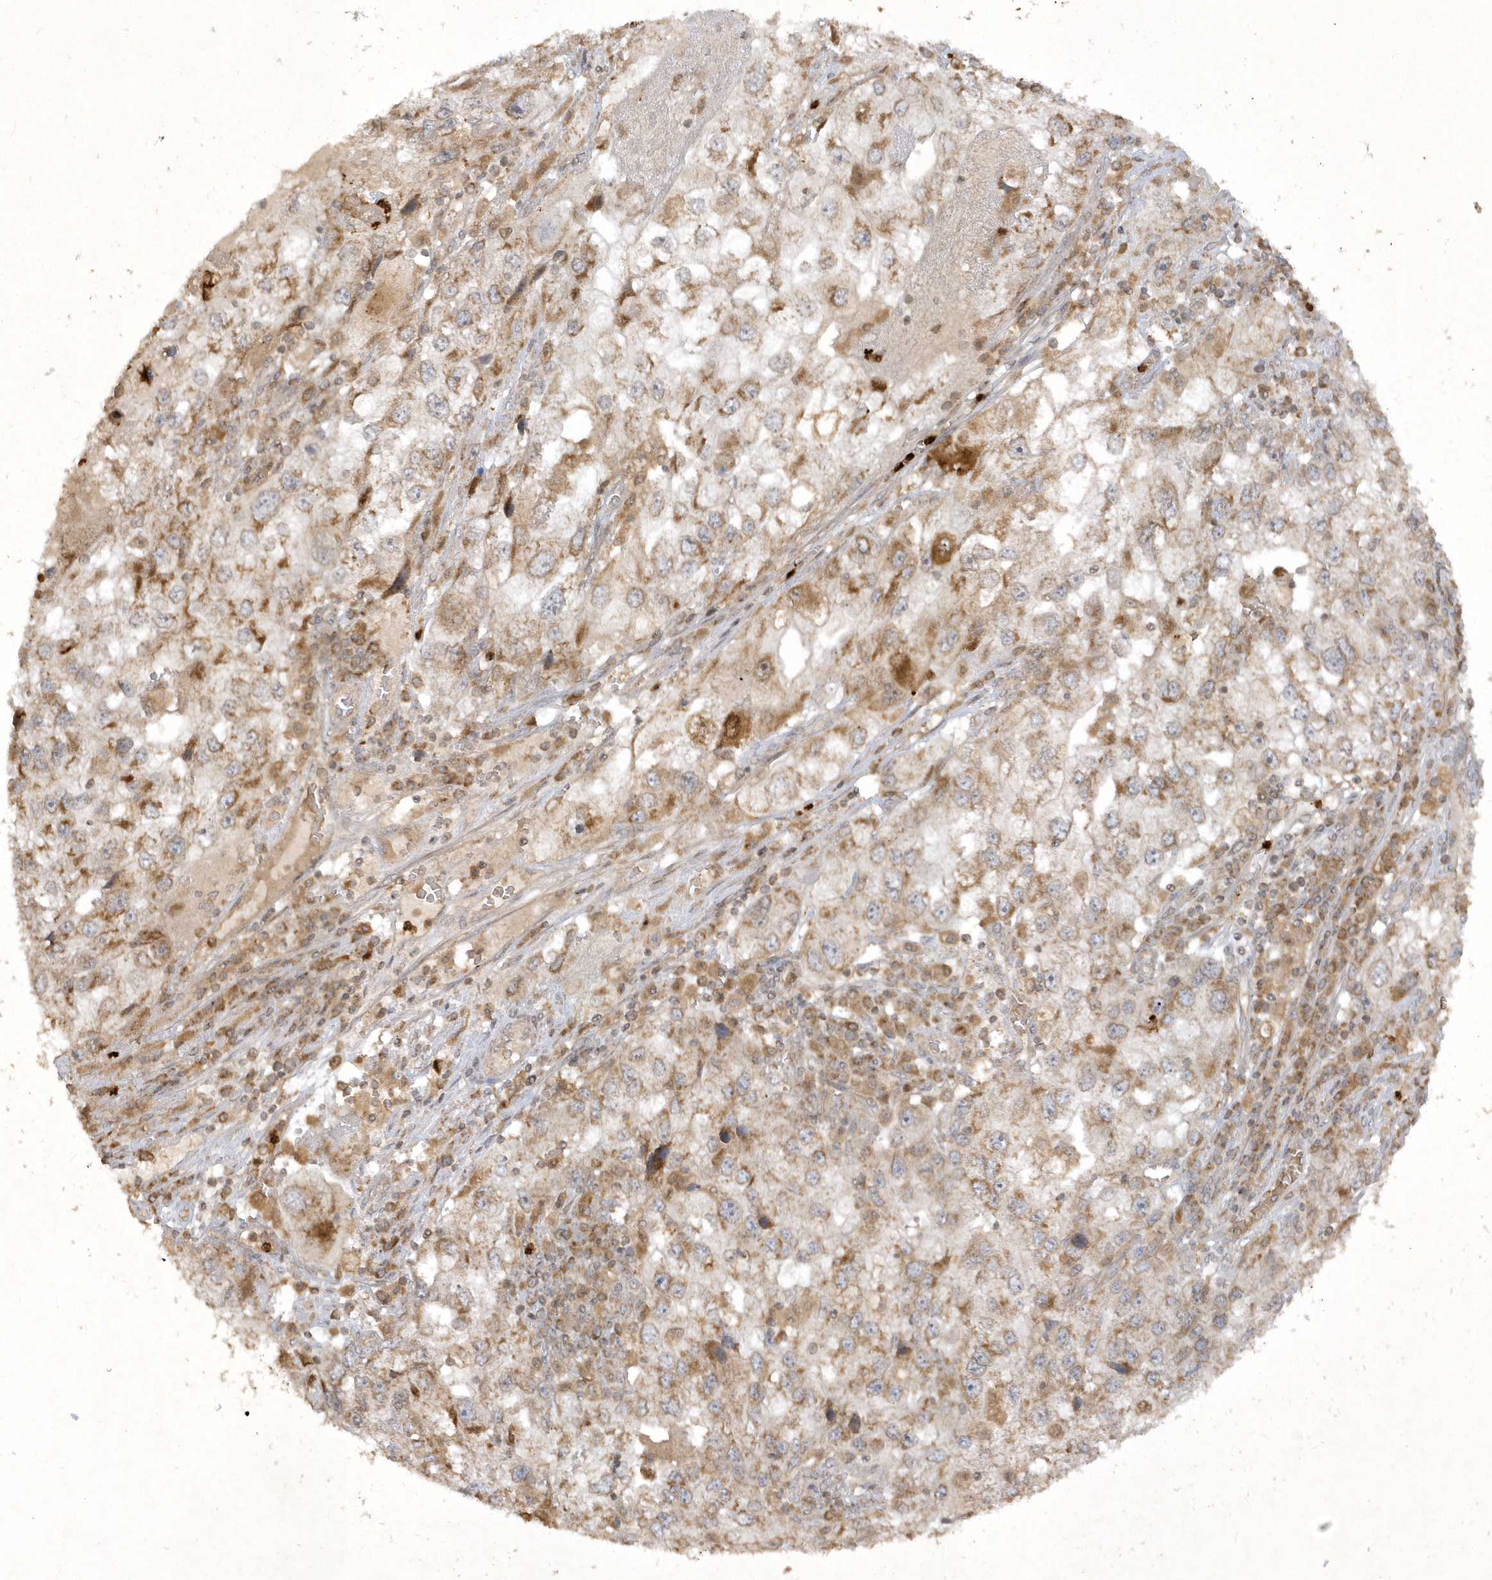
{"staining": {"intensity": "moderate", "quantity": "25%-75%", "location": "cytoplasmic/membranous"}, "tissue": "endometrial cancer", "cell_type": "Tumor cells", "image_type": "cancer", "snomed": [{"axis": "morphology", "description": "Adenocarcinoma, NOS"}, {"axis": "topography", "description": "Endometrium"}], "caption": "A medium amount of moderate cytoplasmic/membranous expression is seen in about 25%-75% of tumor cells in adenocarcinoma (endometrial) tissue. (DAB (3,3'-diaminobenzidine) = brown stain, brightfield microscopy at high magnification).", "gene": "ZNF213", "patient": {"sex": "female", "age": 49}}